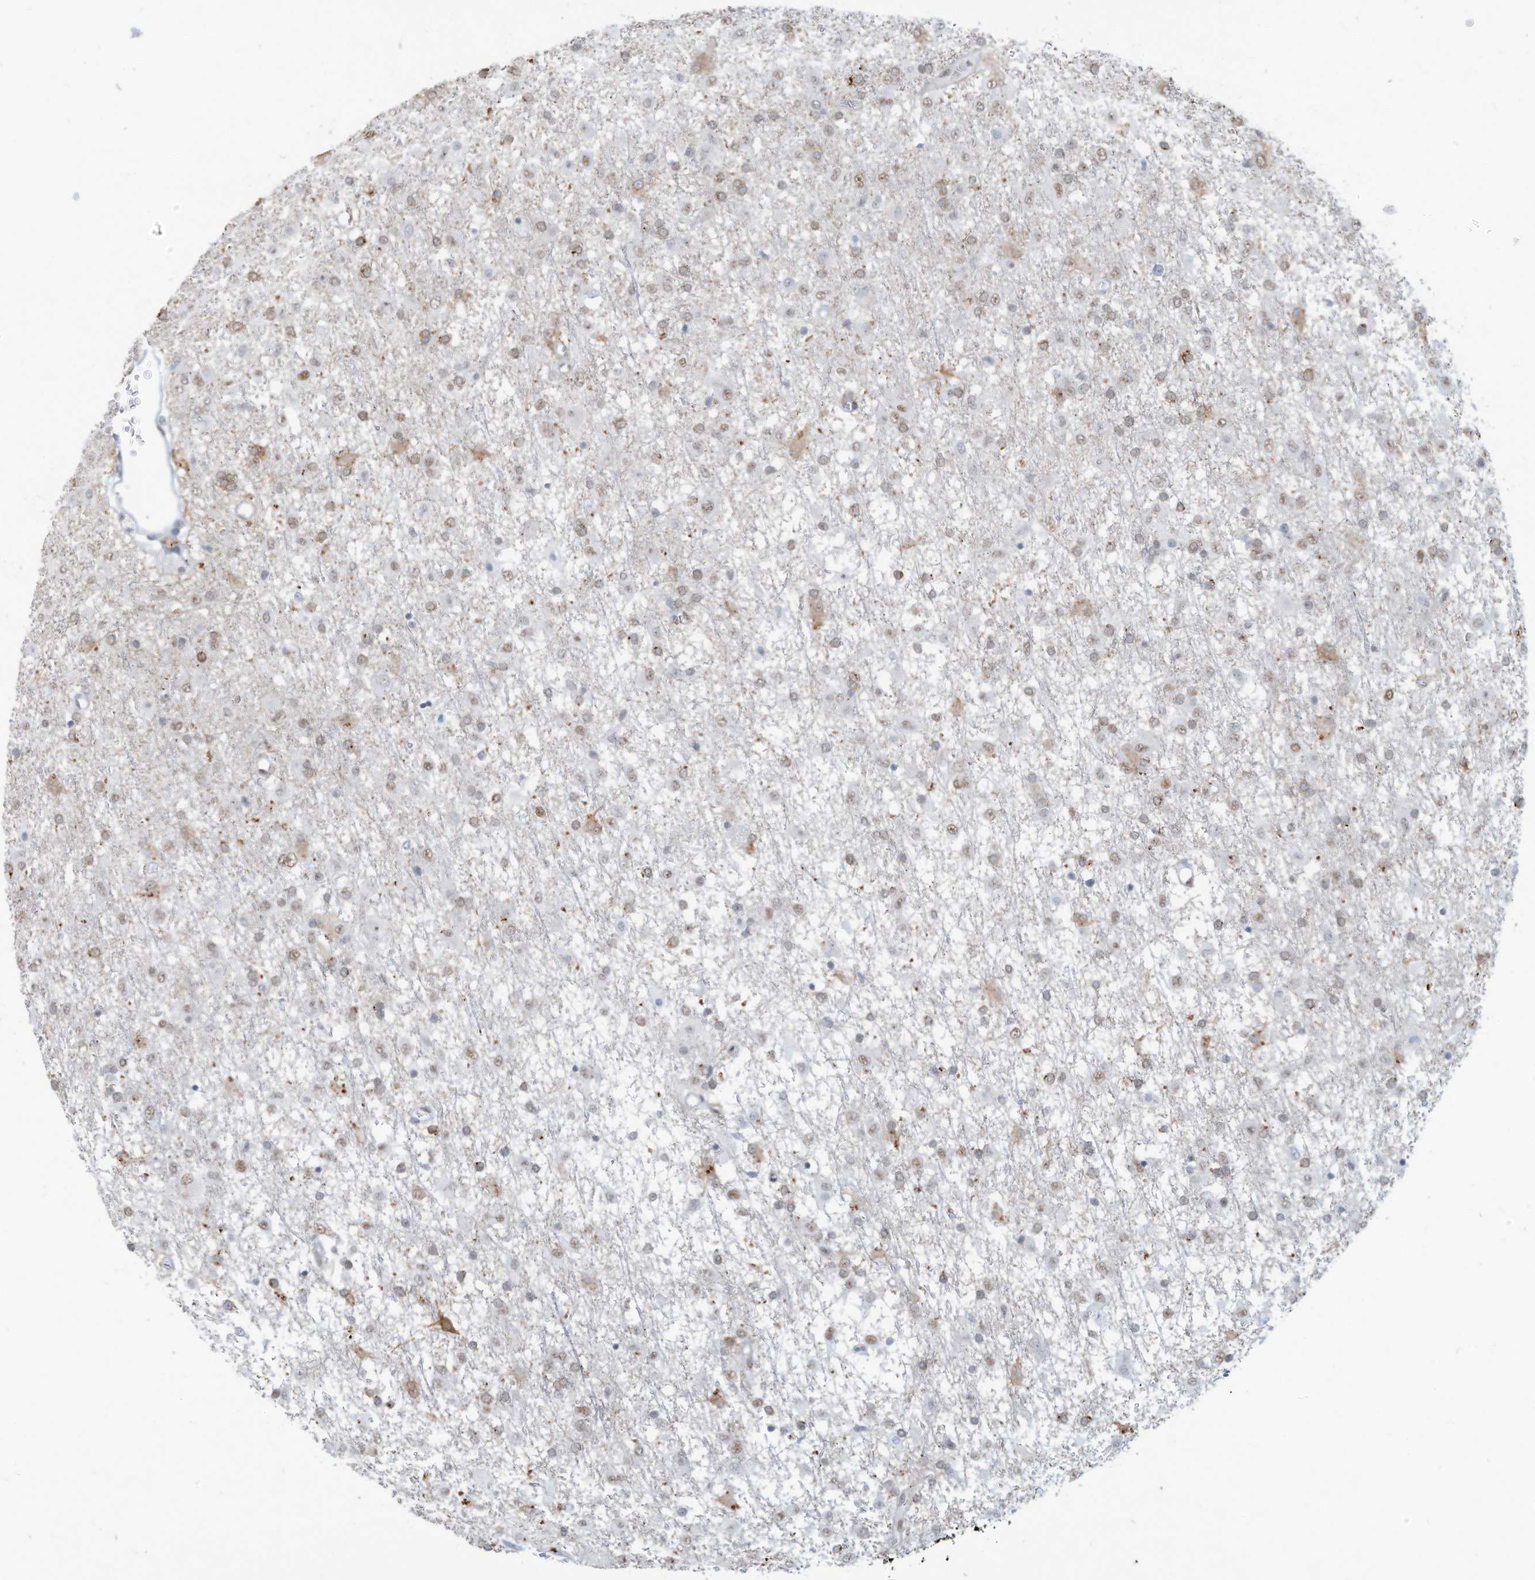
{"staining": {"intensity": "weak", "quantity": "<25%", "location": "nuclear"}, "tissue": "glioma", "cell_type": "Tumor cells", "image_type": "cancer", "snomed": [{"axis": "morphology", "description": "Glioma, malignant, Low grade"}, {"axis": "topography", "description": "Brain"}], "caption": "Protein analysis of glioma displays no significant expression in tumor cells. The staining is performed using DAB brown chromogen with nuclei counter-stained in using hematoxylin.", "gene": "SARNP", "patient": {"sex": "male", "age": 65}}